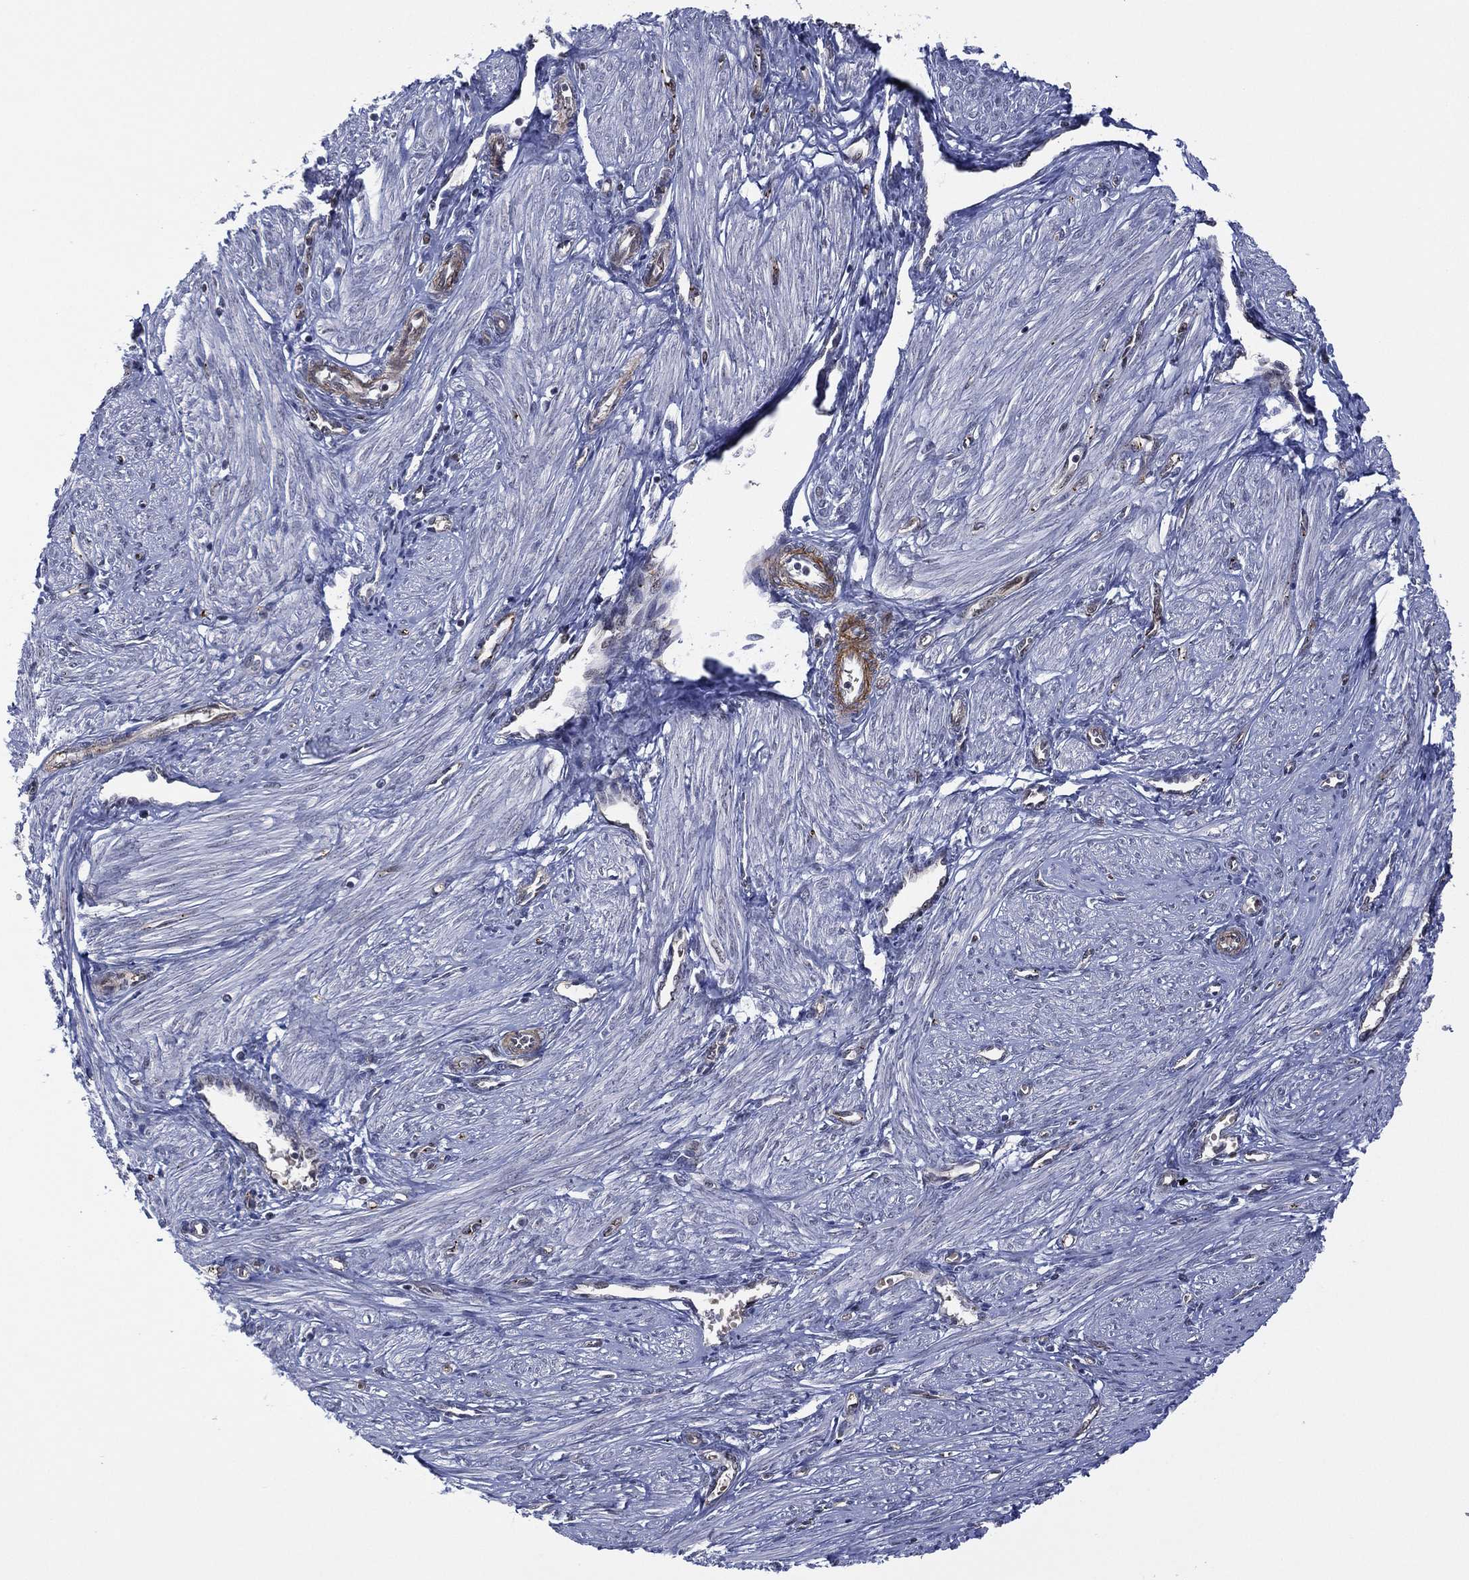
{"staining": {"intensity": "negative", "quantity": "none", "location": "none"}, "tissue": "endometrium", "cell_type": "Cells in endometrial stroma", "image_type": "normal", "snomed": [{"axis": "morphology", "description": "Normal tissue, NOS"}, {"axis": "topography", "description": "Endometrium"}], "caption": "The immunohistochemistry (IHC) histopathology image has no significant expression in cells in endometrial stroma of endometrium. Nuclei are stained in blue.", "gene": "GSE1", "patient": {"sex": "female", "age": 37}}